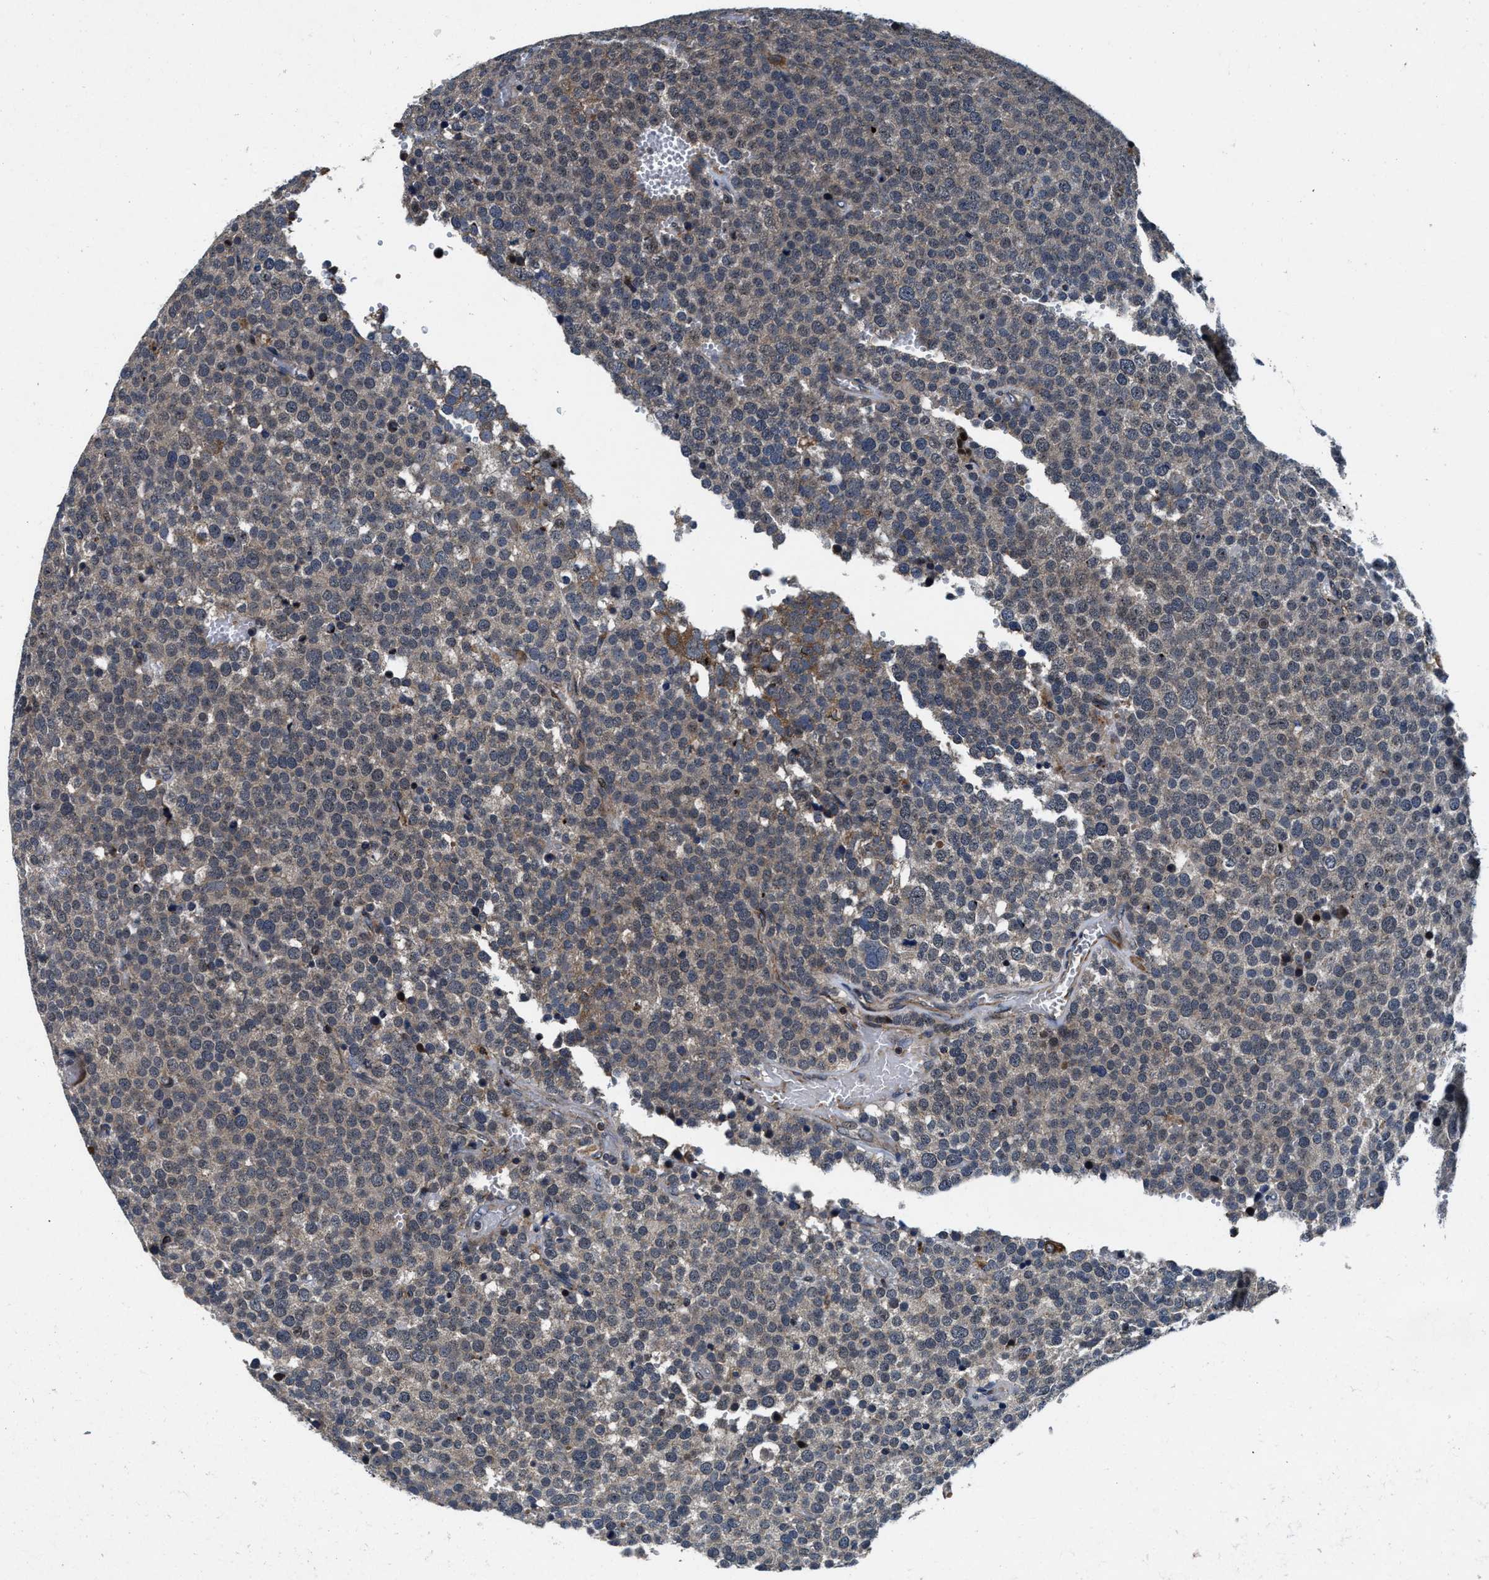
{"staining": {"intensity": "weak", "quantity": "25%-75%", "location": "cytoplasmic/membranous"}, "tissue": "testis cancer", "cell_type": "Tumor cells", "image_type": "cancer", "snomed": [{"axis": "morphology", "description": "Normal tissue, NOS"}, {"axis": "morphology", "description": "Seminoma, NOS"}, {"axis": "topography", "description": "Testis"}], "caption": "Immunohistochemistry (IHC) (DAB) staining of human seminoma (testis) demonstrates weak cytoplasmic/membranous protein staining in approximately 25%-75% of tumor cells.", "gene": "C2orf66", "patient": {"sex": "male", "age": 71}}